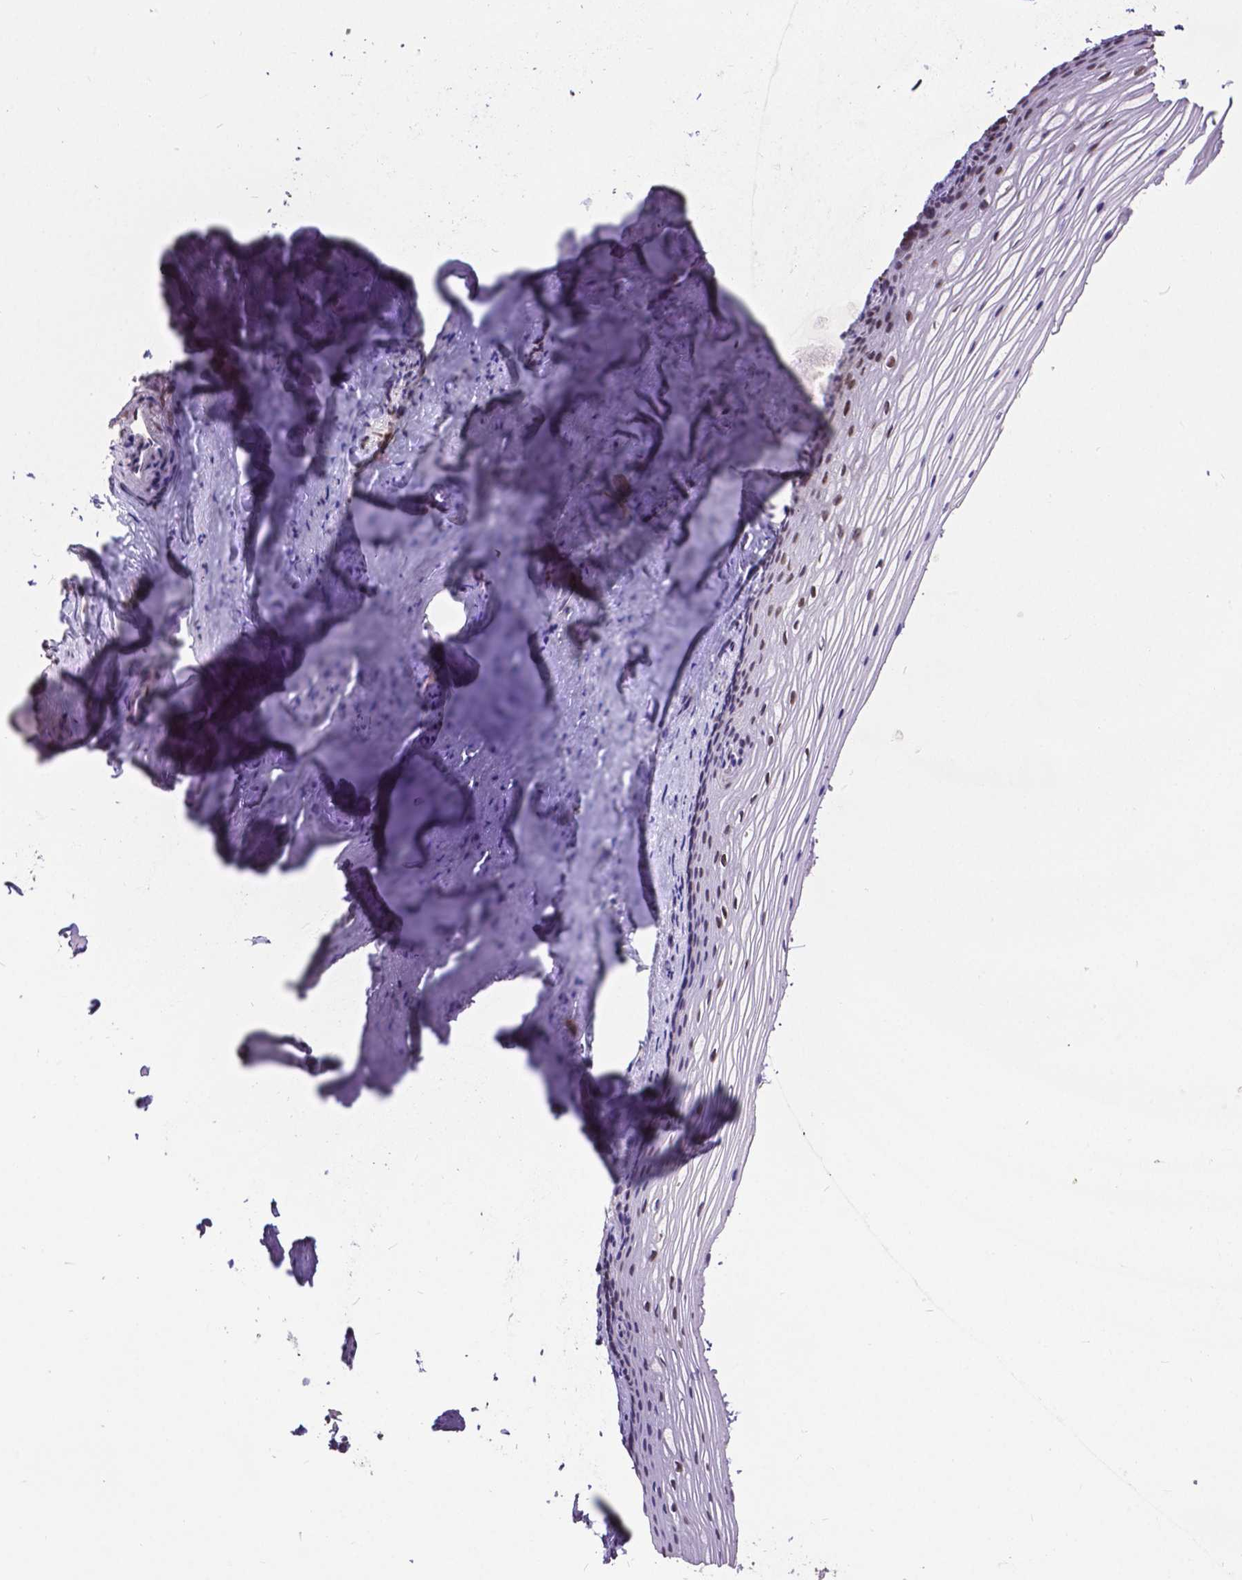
{"staining": {"intensity": "moderate", "quantity": "25%-75%", "location": "nuclear"}, "tissue": "vagina", "cell_type": "Squamous epithelial cells", "image_type": "normal", "snomed": [{"axis": "morphology", "description": "Normal tissue, NOS"}, {"axis": "topography", "description": "Vagina"}], "caption": "Moderate nuclear positivity is appreciated in approximately 25%-75% of squamous epithelial cells in benign vagina.", "gene": "ATRX", "patient": {"sex": "female", "age": 52}}